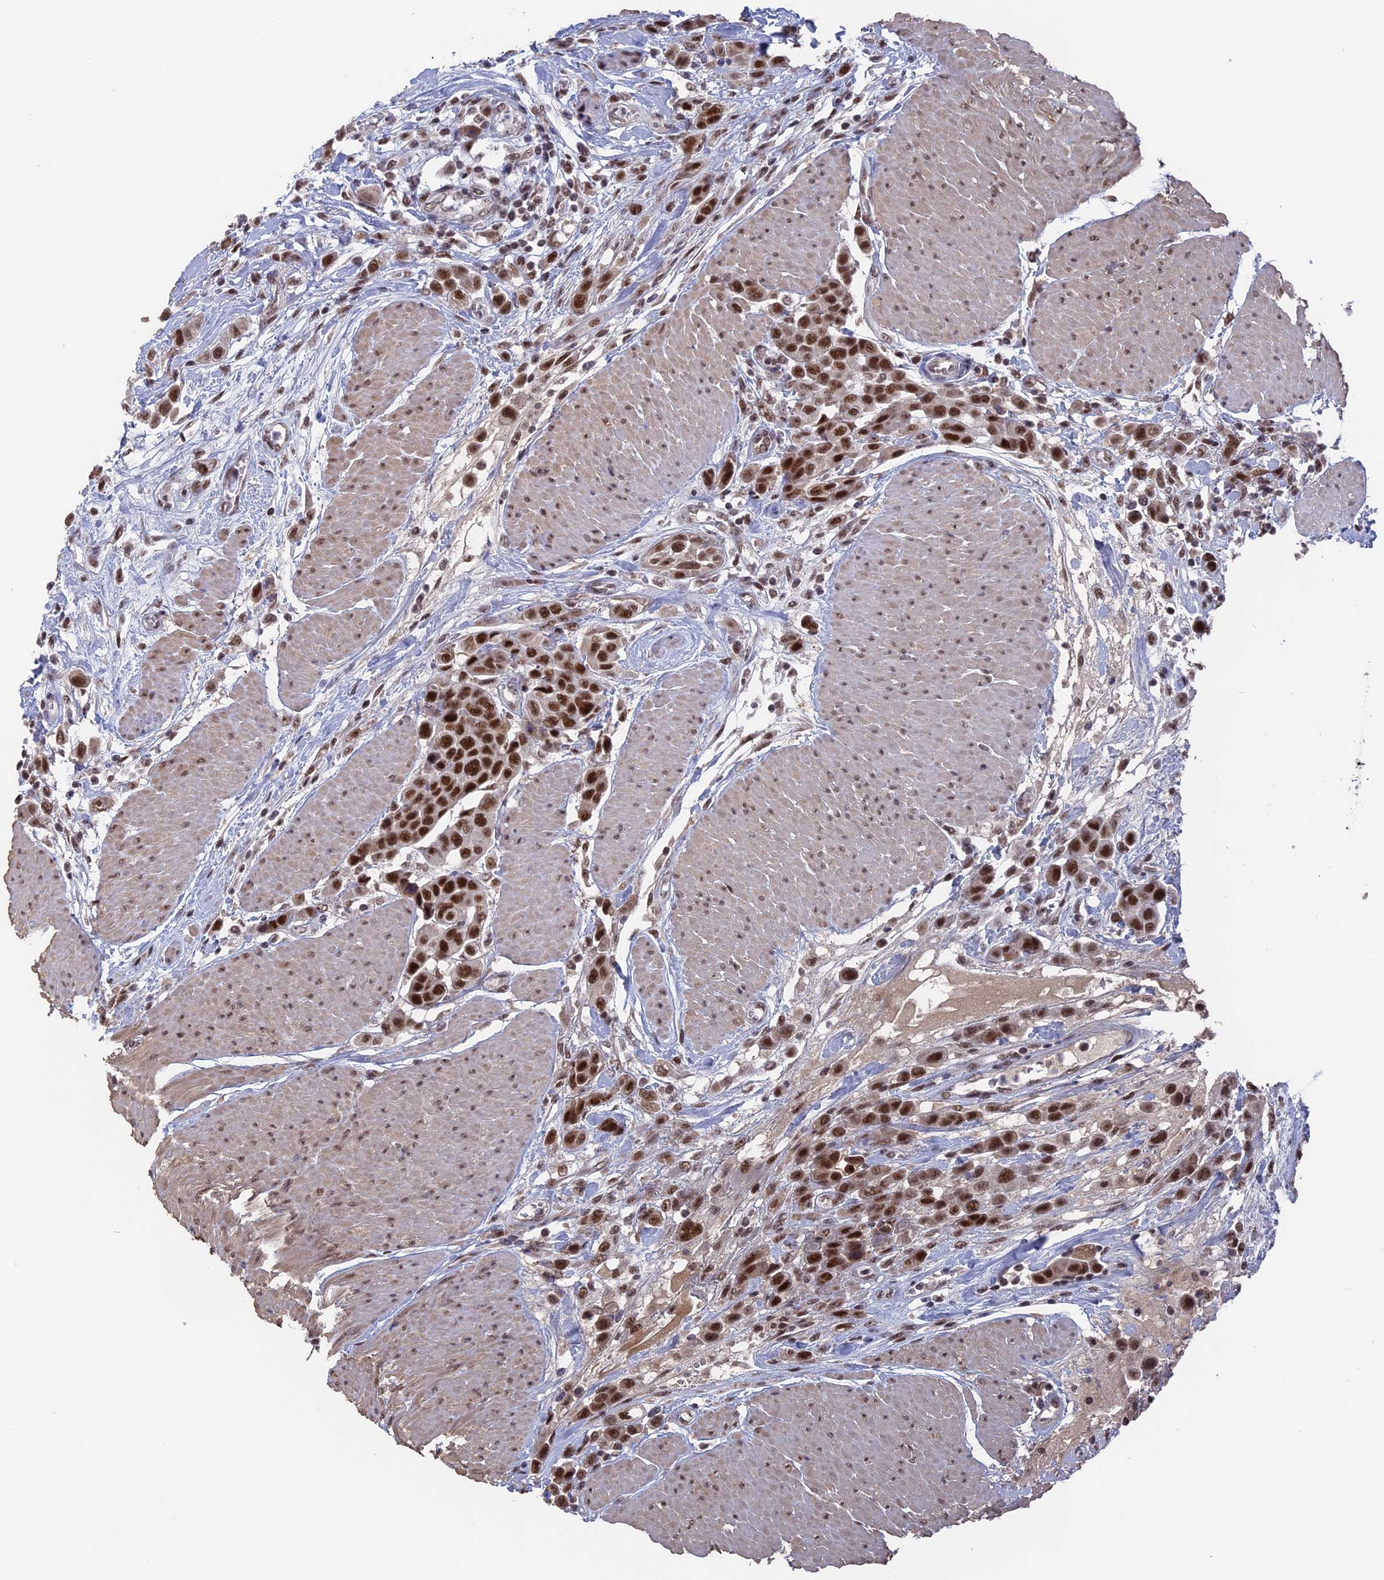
{"staining": {"intensity": "strong", "quantity": ">75%", "location": "nuclear"}, "tissue": "urothelial cancer", "cell_type": "Tumor cells", "image_type": "cancer", "snomed": [{"axis": "morphology", "description": "Urothelial carcinoma, High grade"}, {"axis": "topography", "description": "Urinary bladder"}], "caption": "Immunohistochemical staining of high-grade urothelial carcinoma displays high levels of strong nuclear protein staining in about >75% of tumor cells.", "gene": "SF3A2", "patient": {"sex": "male", "age": 50}}